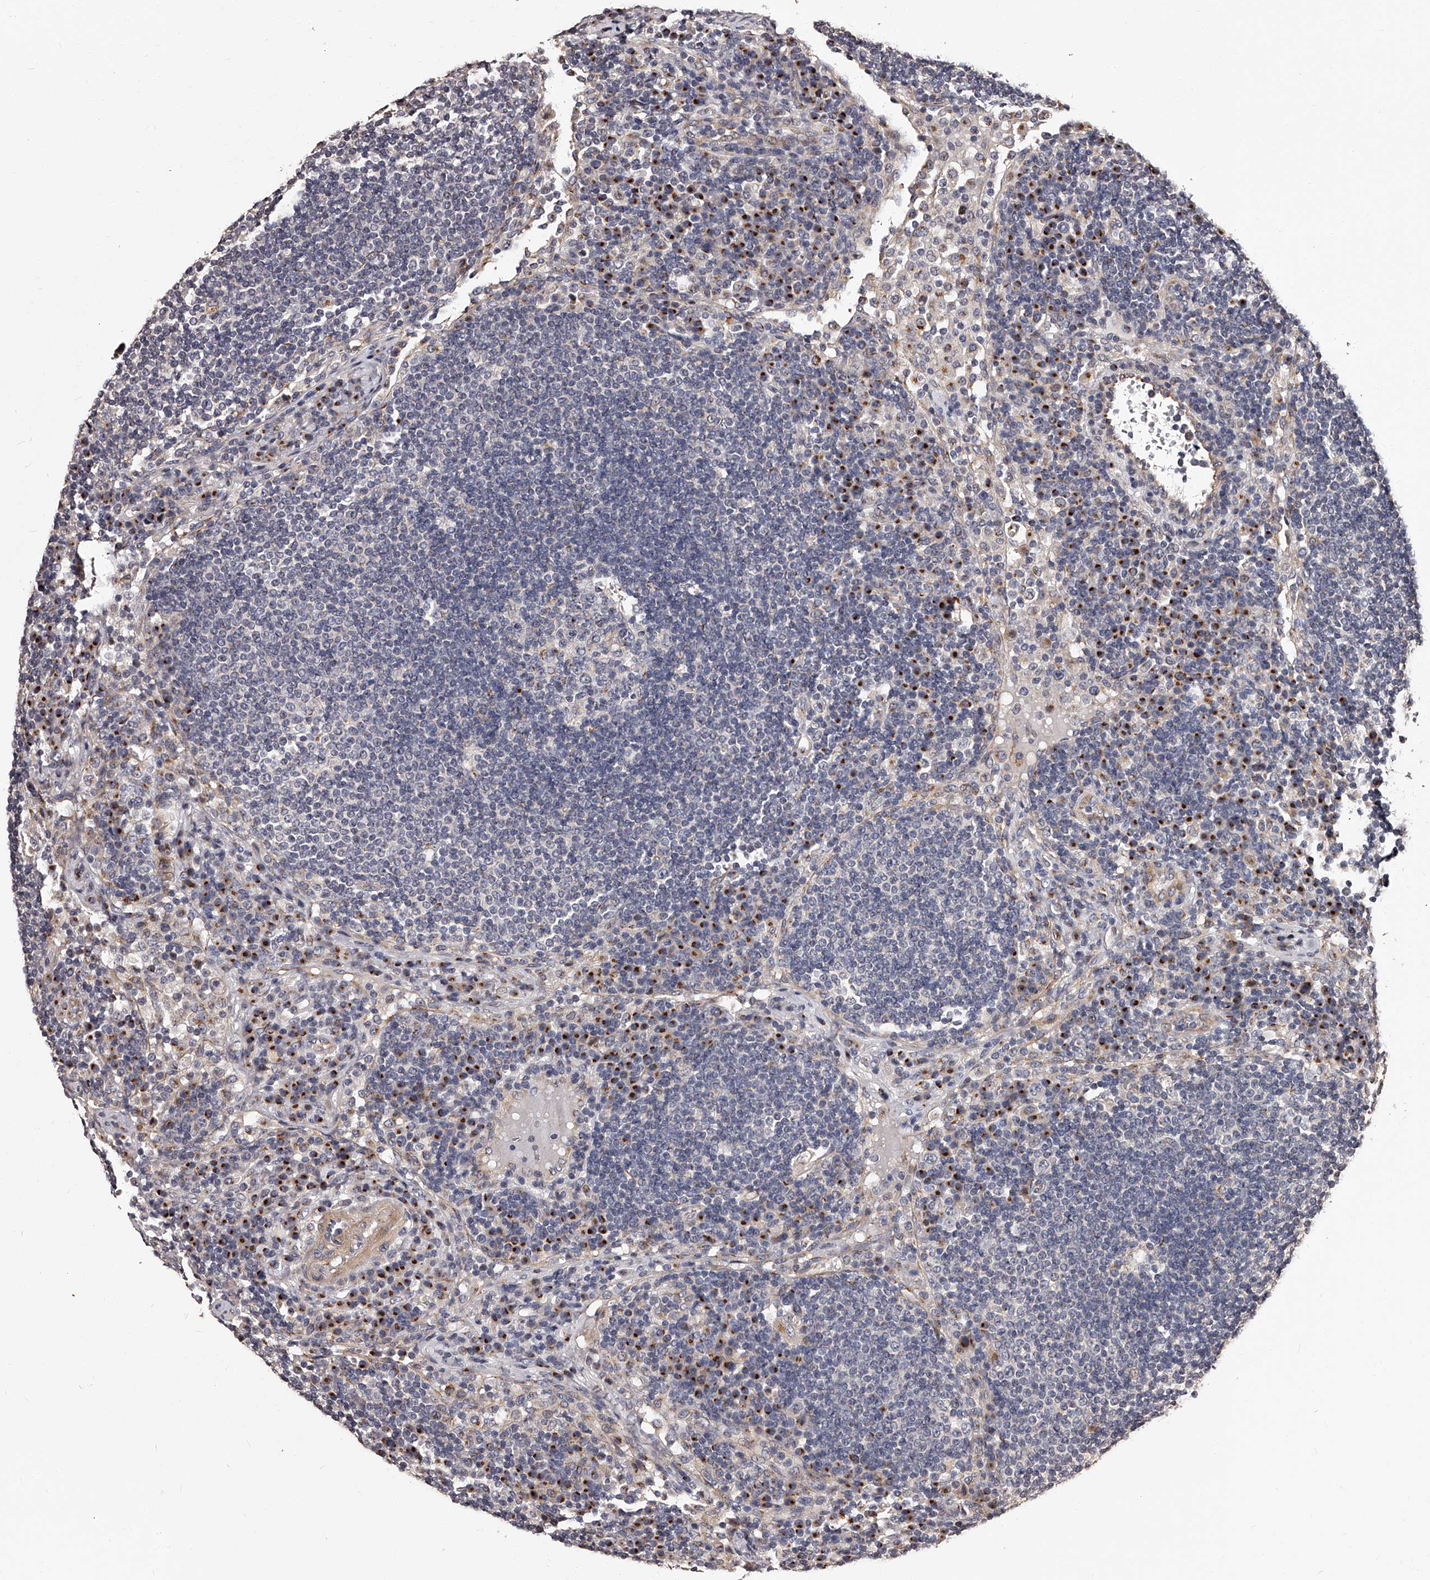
{"staining": {"intensity": "negative", "quantity": "none", "location": "none"}, "tissue": "lymph node", "cell_type": "Germinal center cells", "image_type": "normal", "snomed": [{"axis": "morphology", "description": "Normal tissue, NOS"}, {"axis": "topography", "description": "Lymph node"}], "caption": "Immunohistochemistry of unremarkable human lymph node exhibits no positivity in germinal center cells. Nuclei are stained in blue.", "gene": "RSC1A1", "patient": {"sex": "female", "age": 53}}